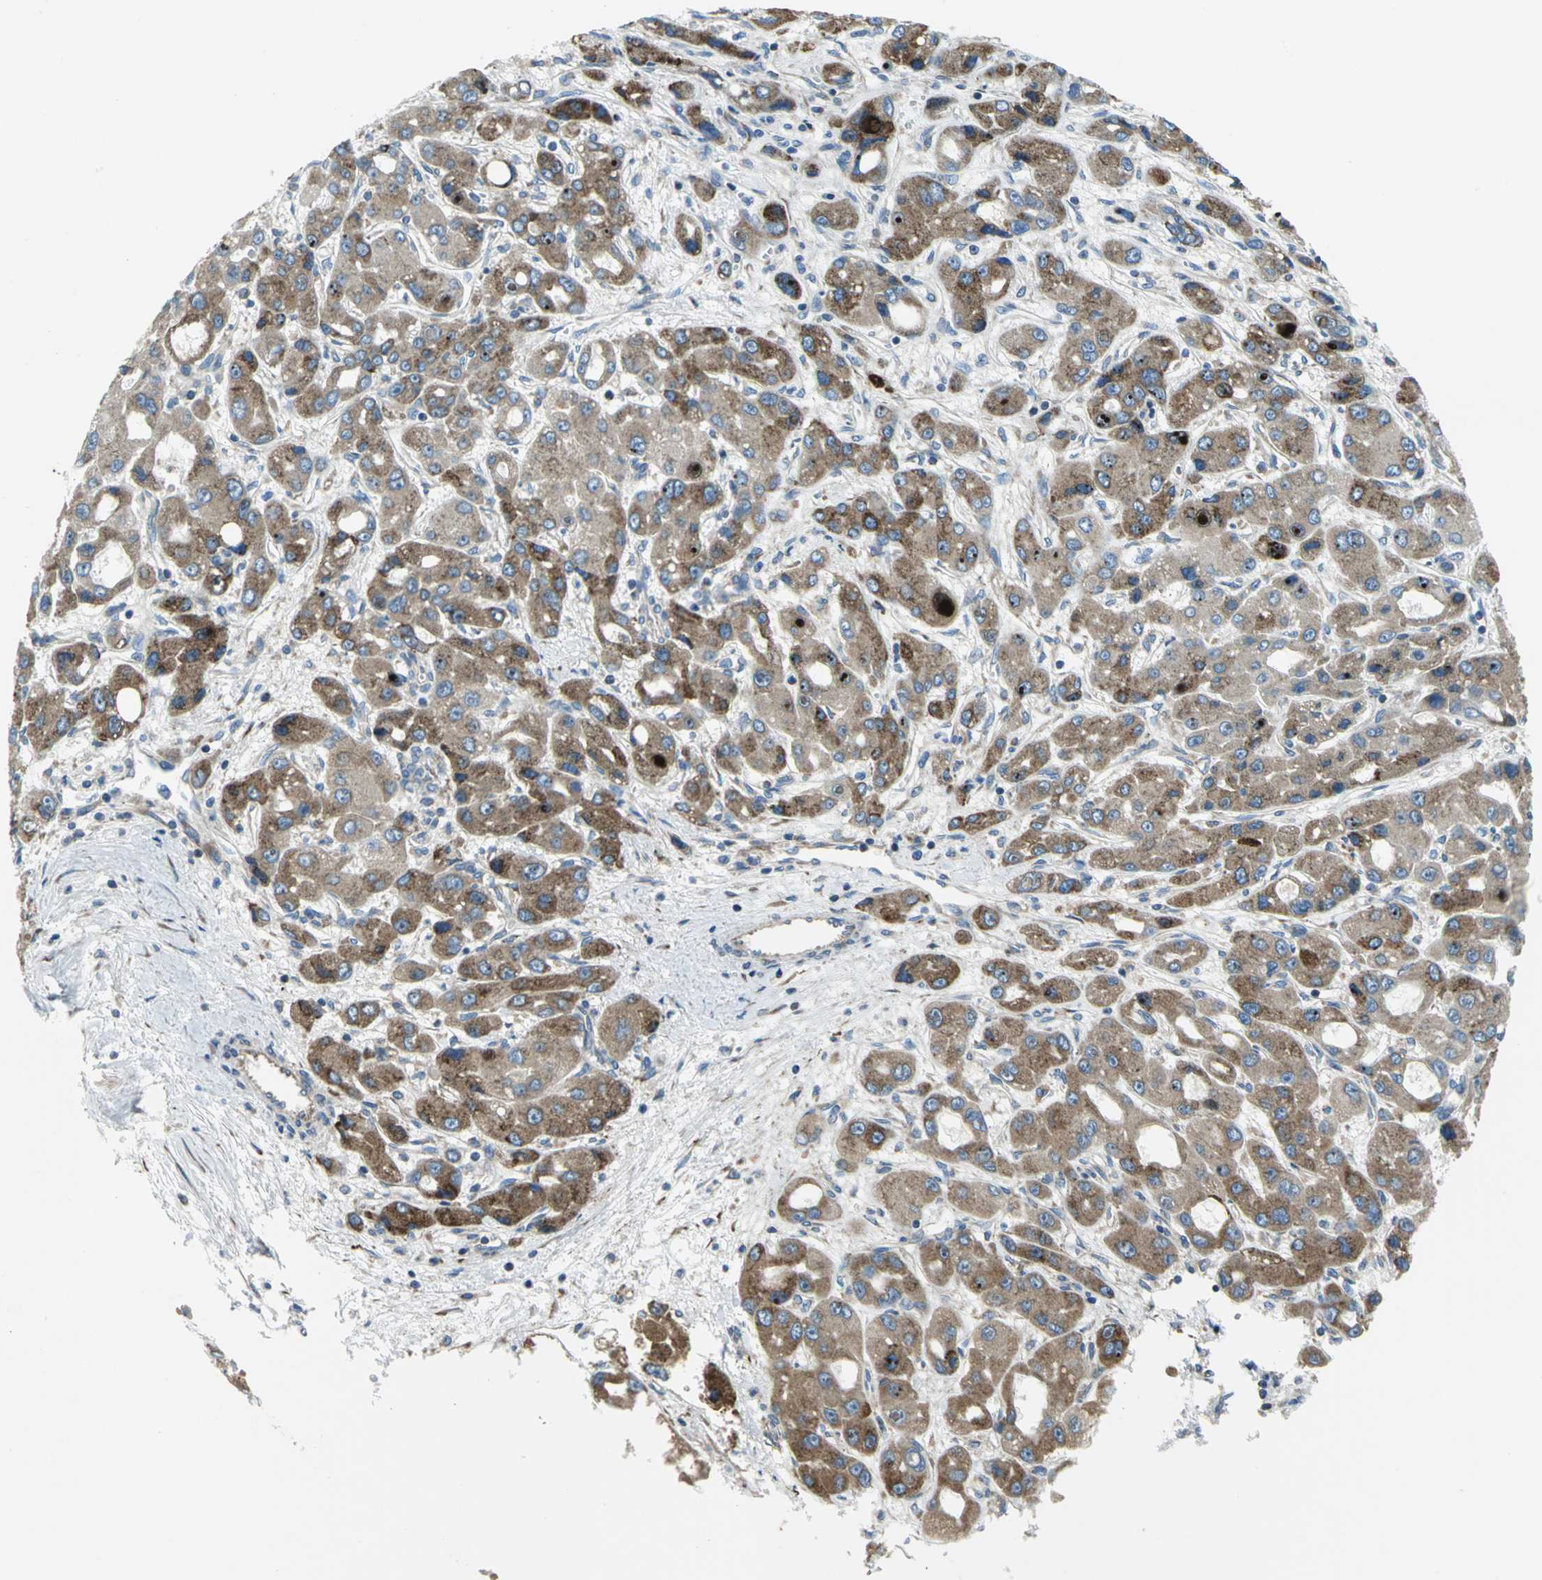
{"staining": {"intensity": "strong", "quantity": ">75%", "location": "cytoplasmic/membranous"}, "tissue": "liver cancer", "cell_type": "Tumor cells", "image_type": "cancer", "snomed": [{"axis": "morphology", "description": "Carcinoma, Hepatocellular, NOS"}, {"axis": "topography", "description": "Liver"}], "caption": "Protein expression analysis of human liver cancer (hepatocellular carcinoma) reveals strong cytoplasmic/membranous expression in approximately >75% of tumor cells. The staining was performed using DAB (3,3'-diaminobenzidine) to visualize the protein expression in brown, while the nuclei were stained in blue with hematoxylin (Magnification: 20x).", "gene": "TULP4", "patient": {"sex": "male", "age": 55}}